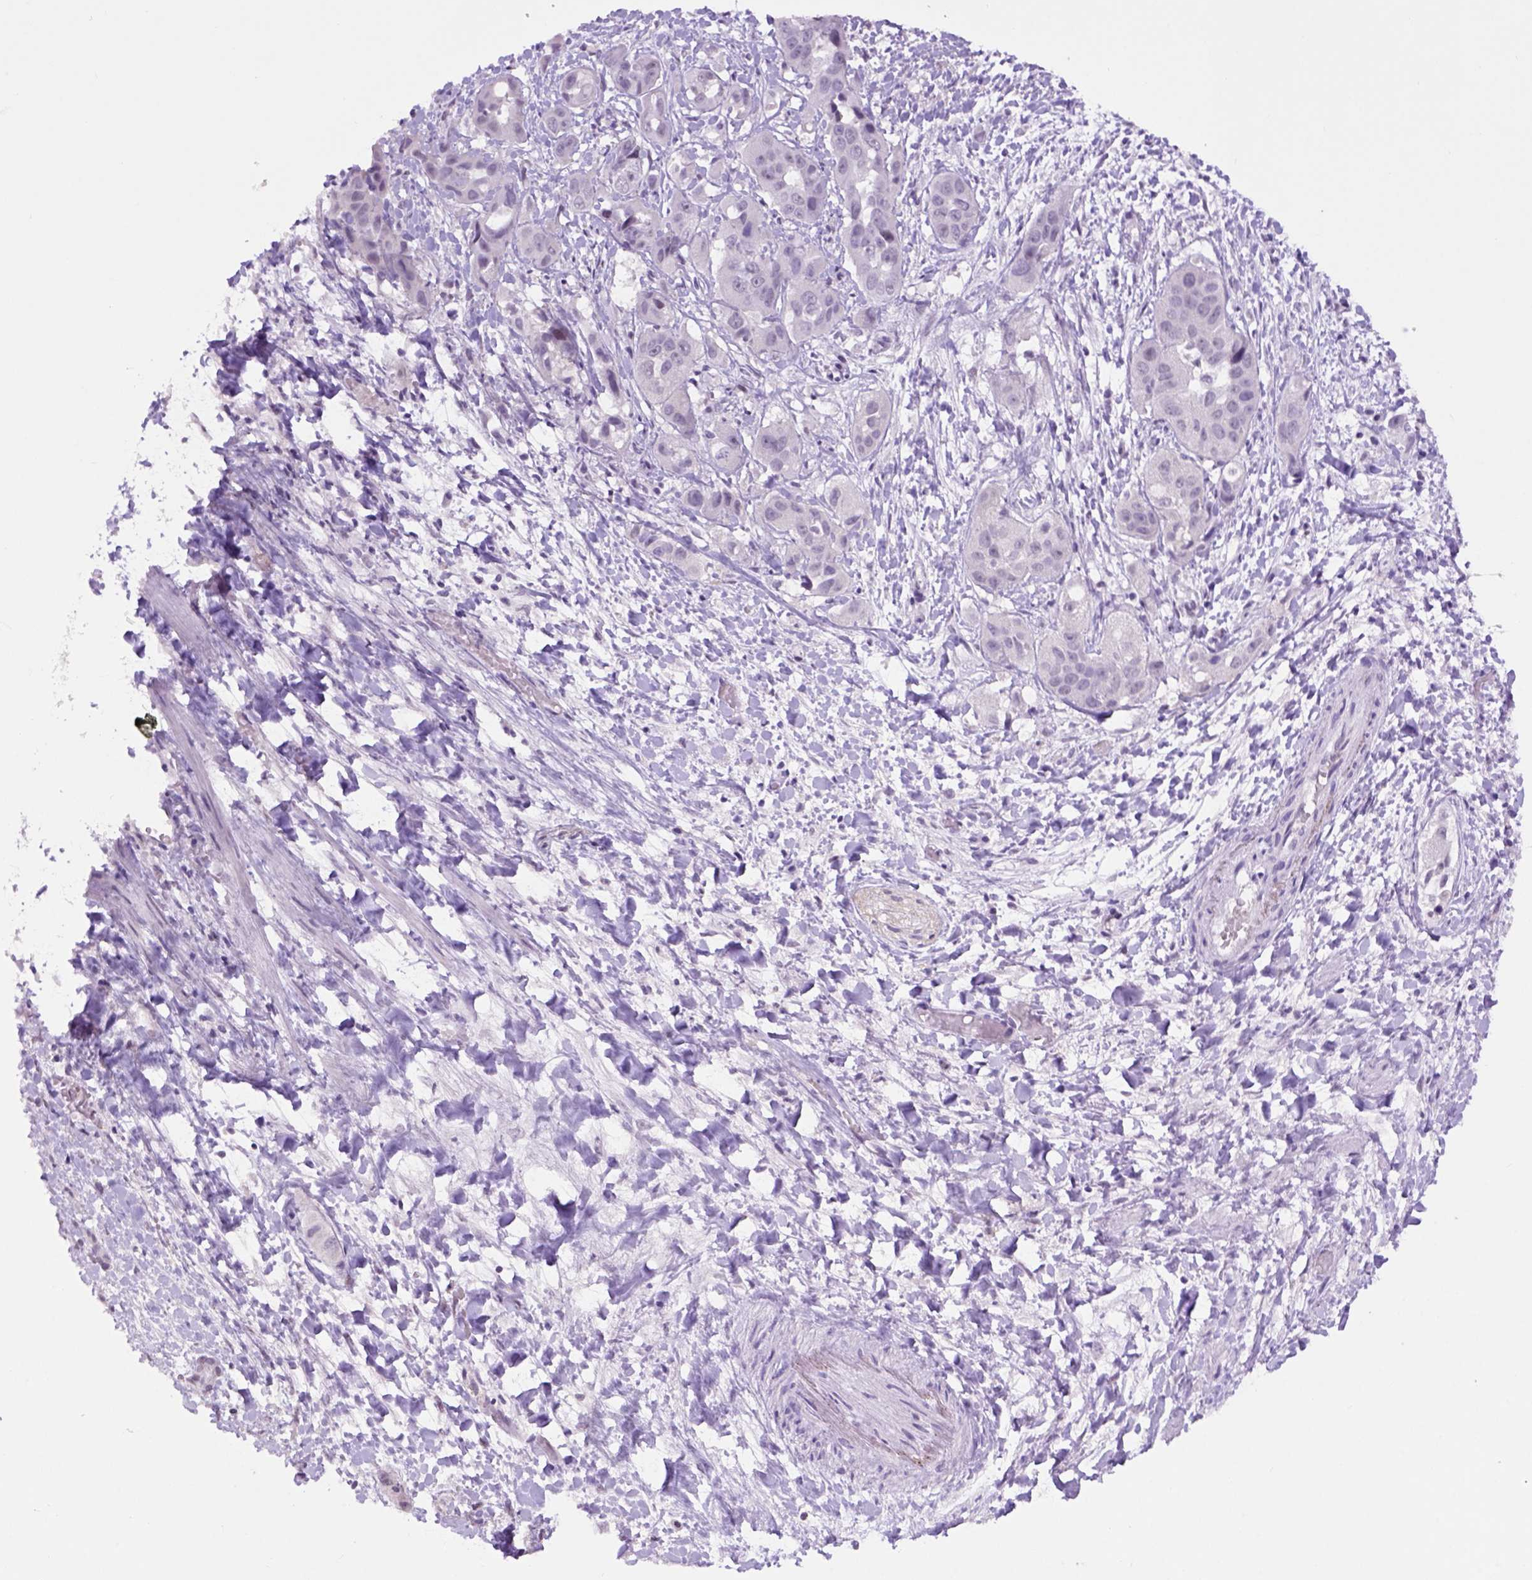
{"staining": {"intensity": "negative", "quantity": "none", "location": "none"}, "tissue": "liver cancer", "cell_type": "Tumor cells", "image_type": "cancer", "snomed": [{"axis": "morphology", "description": "Cholangiocarcinoma"}, {"axis": "topography", "description": "Liver"}], "caption": "Histopathology image shows no protein staining in tumor cells of liver cancer (cholangiocarcinoma) tissue.", "gene": "TBPL1", "patient": {"sex": "female", "age": 52}}